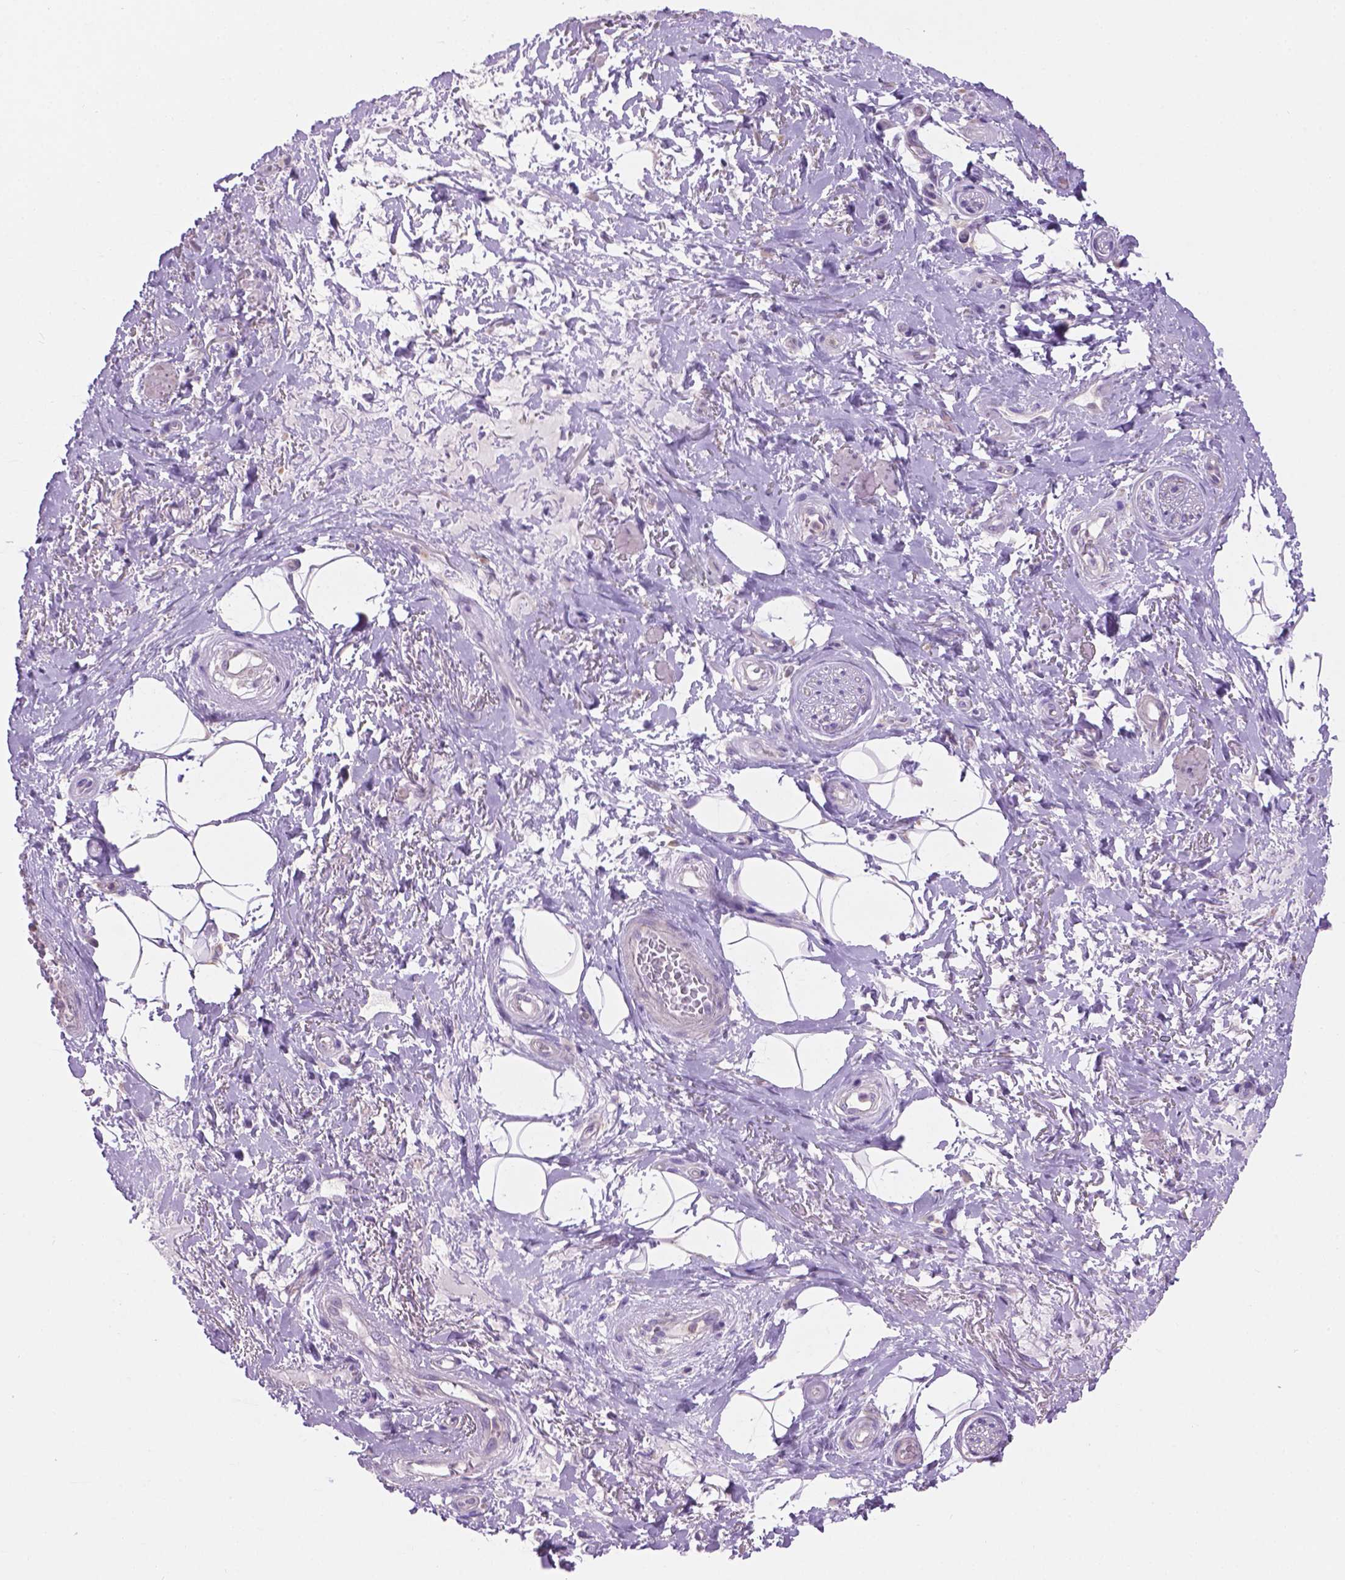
{"staining": {"intensity": "negative", "quantity": "none", "location": "none"}, "tissue": "adipose tissue", "cell_type": "Adipocytes", "image_type": "normal", "snomed": [{"axis": "morphology", "description": "Normal tissue, NOS"}, {"axis": "topography", "description": "Anal"}, {"axis": "topography", "description": "Peripheral nerve tissue"}], "caption": "Adipocytes are negative for brown protein staining in normal adipose tissue. (DAB IHC visualized using brightfield microscopy, high magnification).", "gene": "CDH7", "patient": {"sex": "male", "age": 53}}